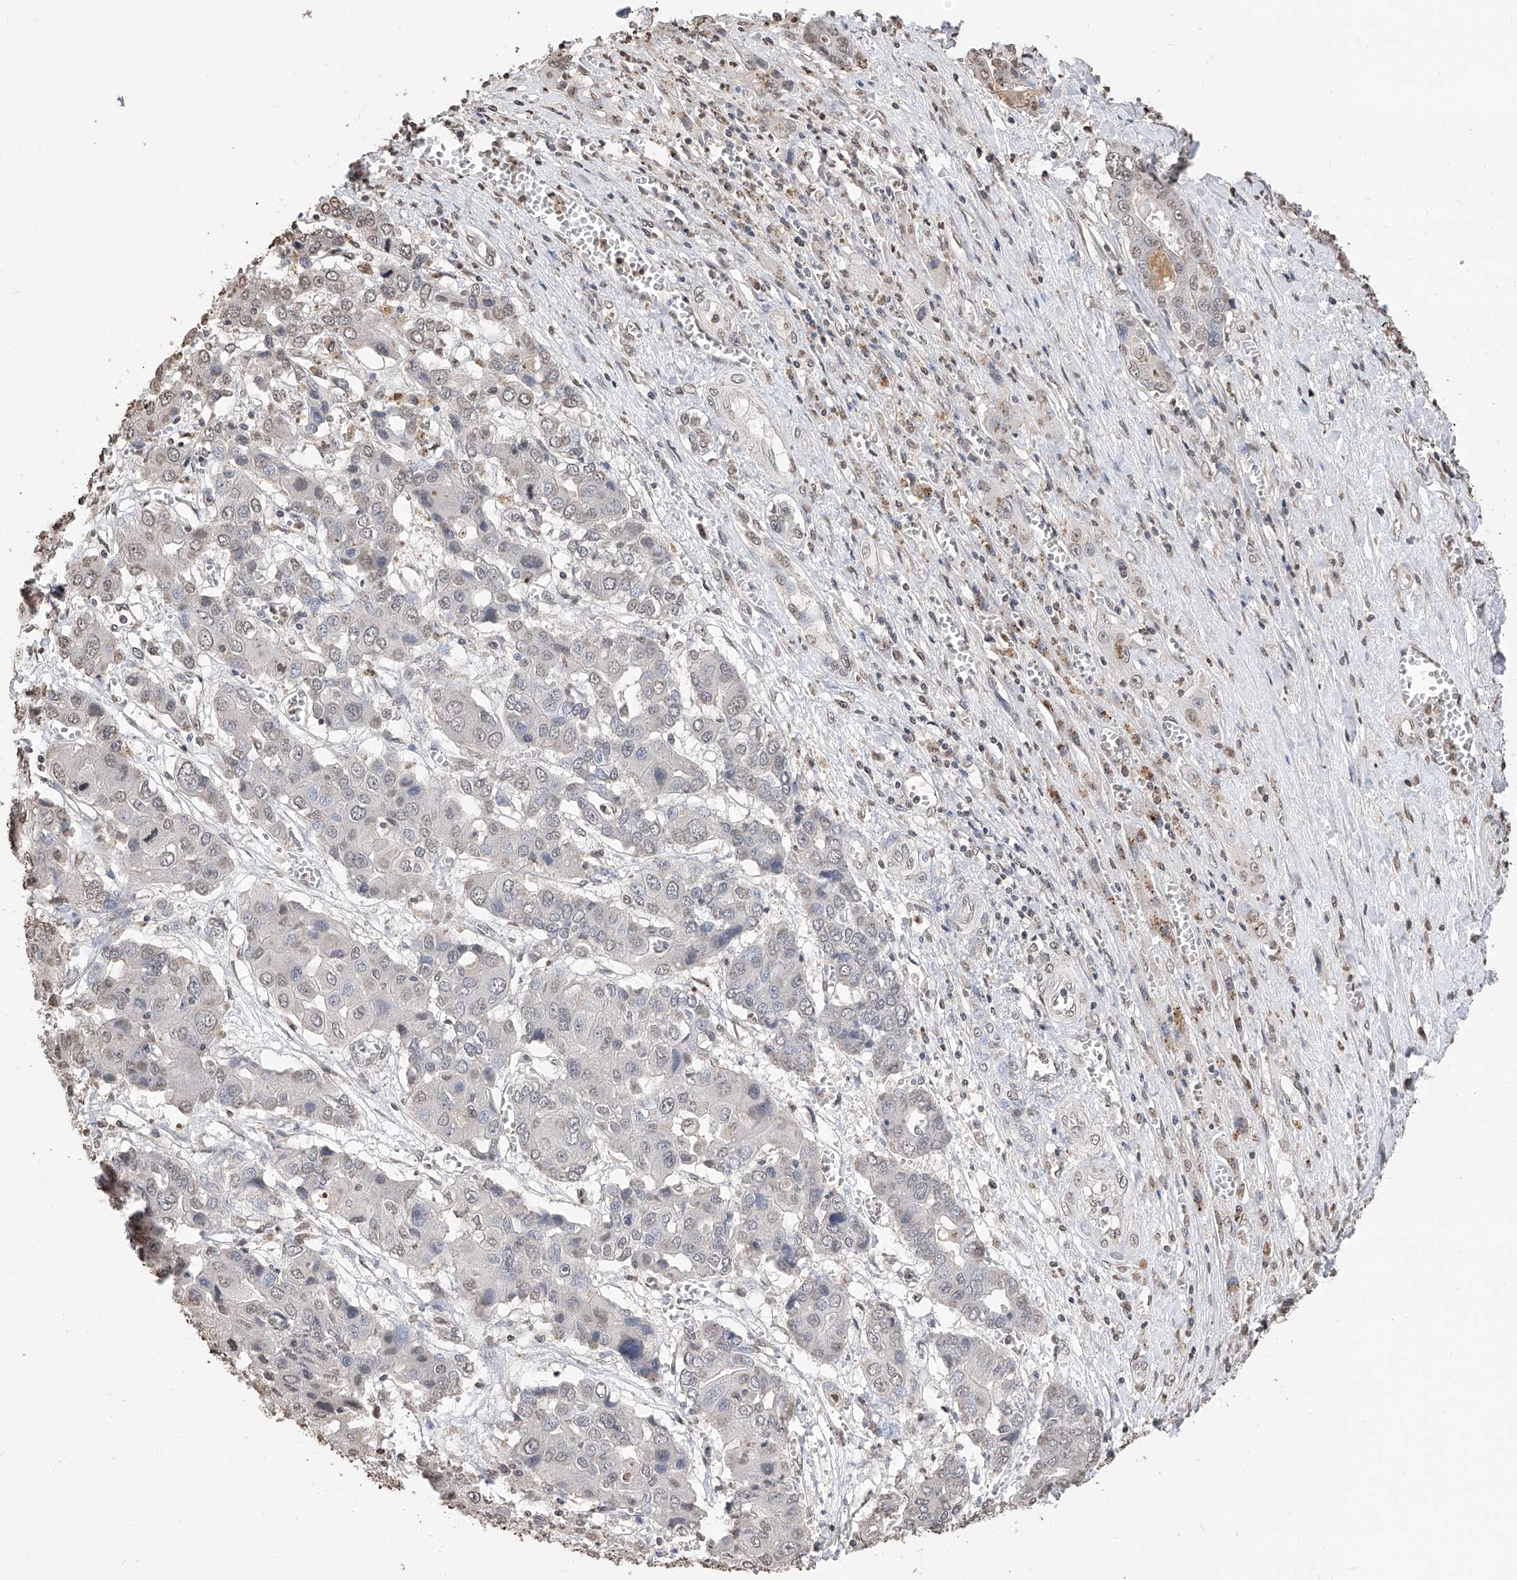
{"staining": {"intensity": "negative", "quantity": "none", "location": "none"}, "tissue": "liver cancer", "cell_type": "Tumor cells", "image_type": "cancer", "snomed": [{"axis": "morphology", "description": "Cholangiocarcinoma"}, {"axis": "topography", "description": "Liver"}], "caption": "Protein analysis of liver cholangiocarcinoma shows no significant staining in tumor cells.", "gene": "RP9", "patient": {"sex": "male", "age": 67}}